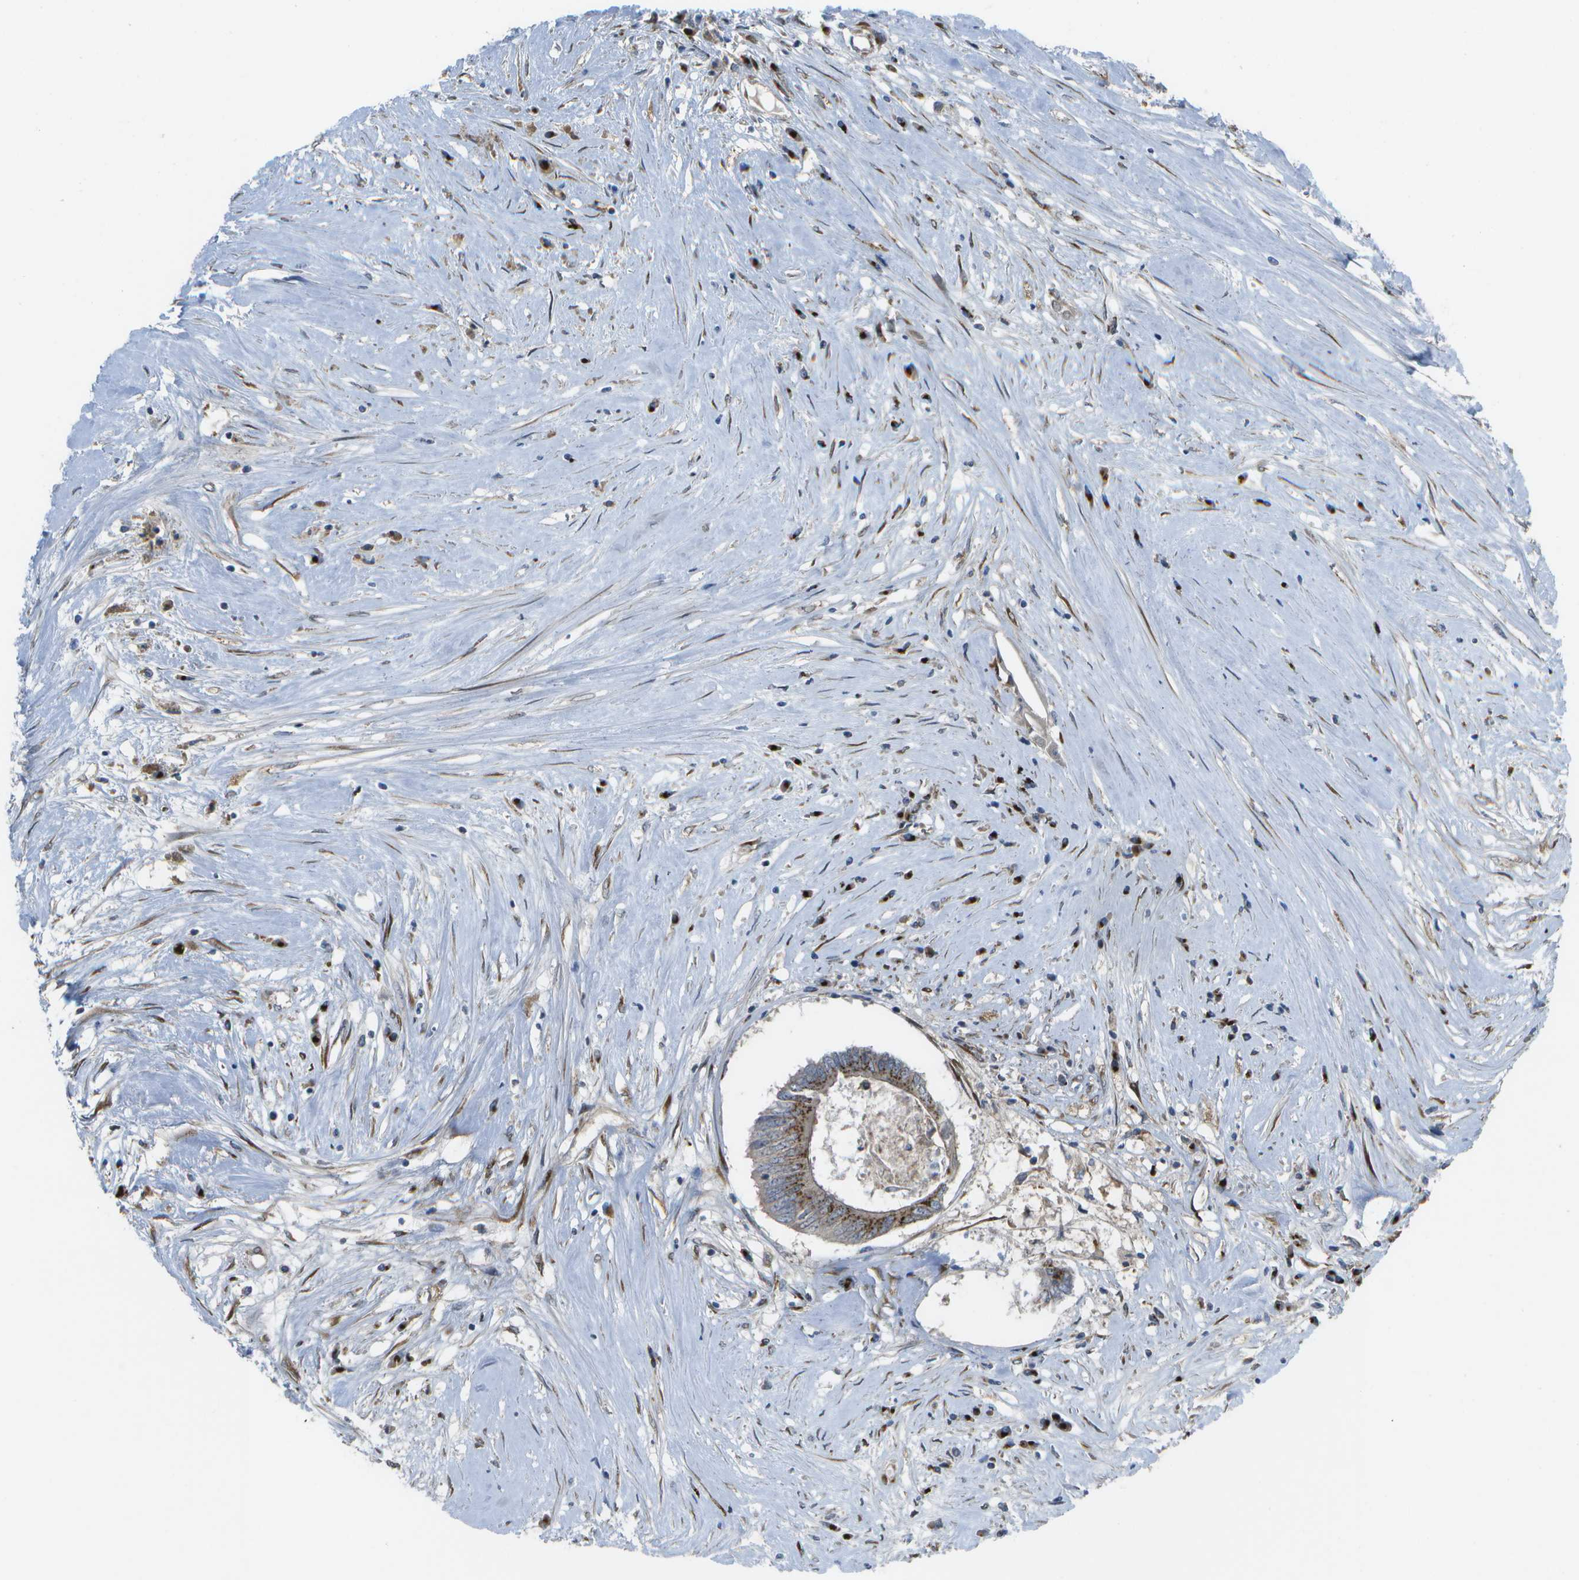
{"staining": {"intensity": "moderate", "quantity": ">75%", "location": "cytoplasmic/membranous"}, "tissue": "colorectal cancer", "cell_type": "Tumor cells", "image_type": "cancer", "snomed": [{"axis": "morphology", "description": "Adenocarcinoma, NOS"}, {"axis": "topography", "description": "Rectum"}], "caption": "An immunohistochemistry (IHC) micrograph of tumor tissue is shown. Protein staining in brown highlights moderate cytoplasmic/membranous positivity in colorectal cancer within tumor cells. The staining was performed using DAB (3,3'-diaminobenzidine) to visualize the protein expression in brown, while the nuclei were stained in blue with hematoxylin (Magnification: 20x).", "gene": "QSOX2", "patient": {"sex": "male", "age": 63}}